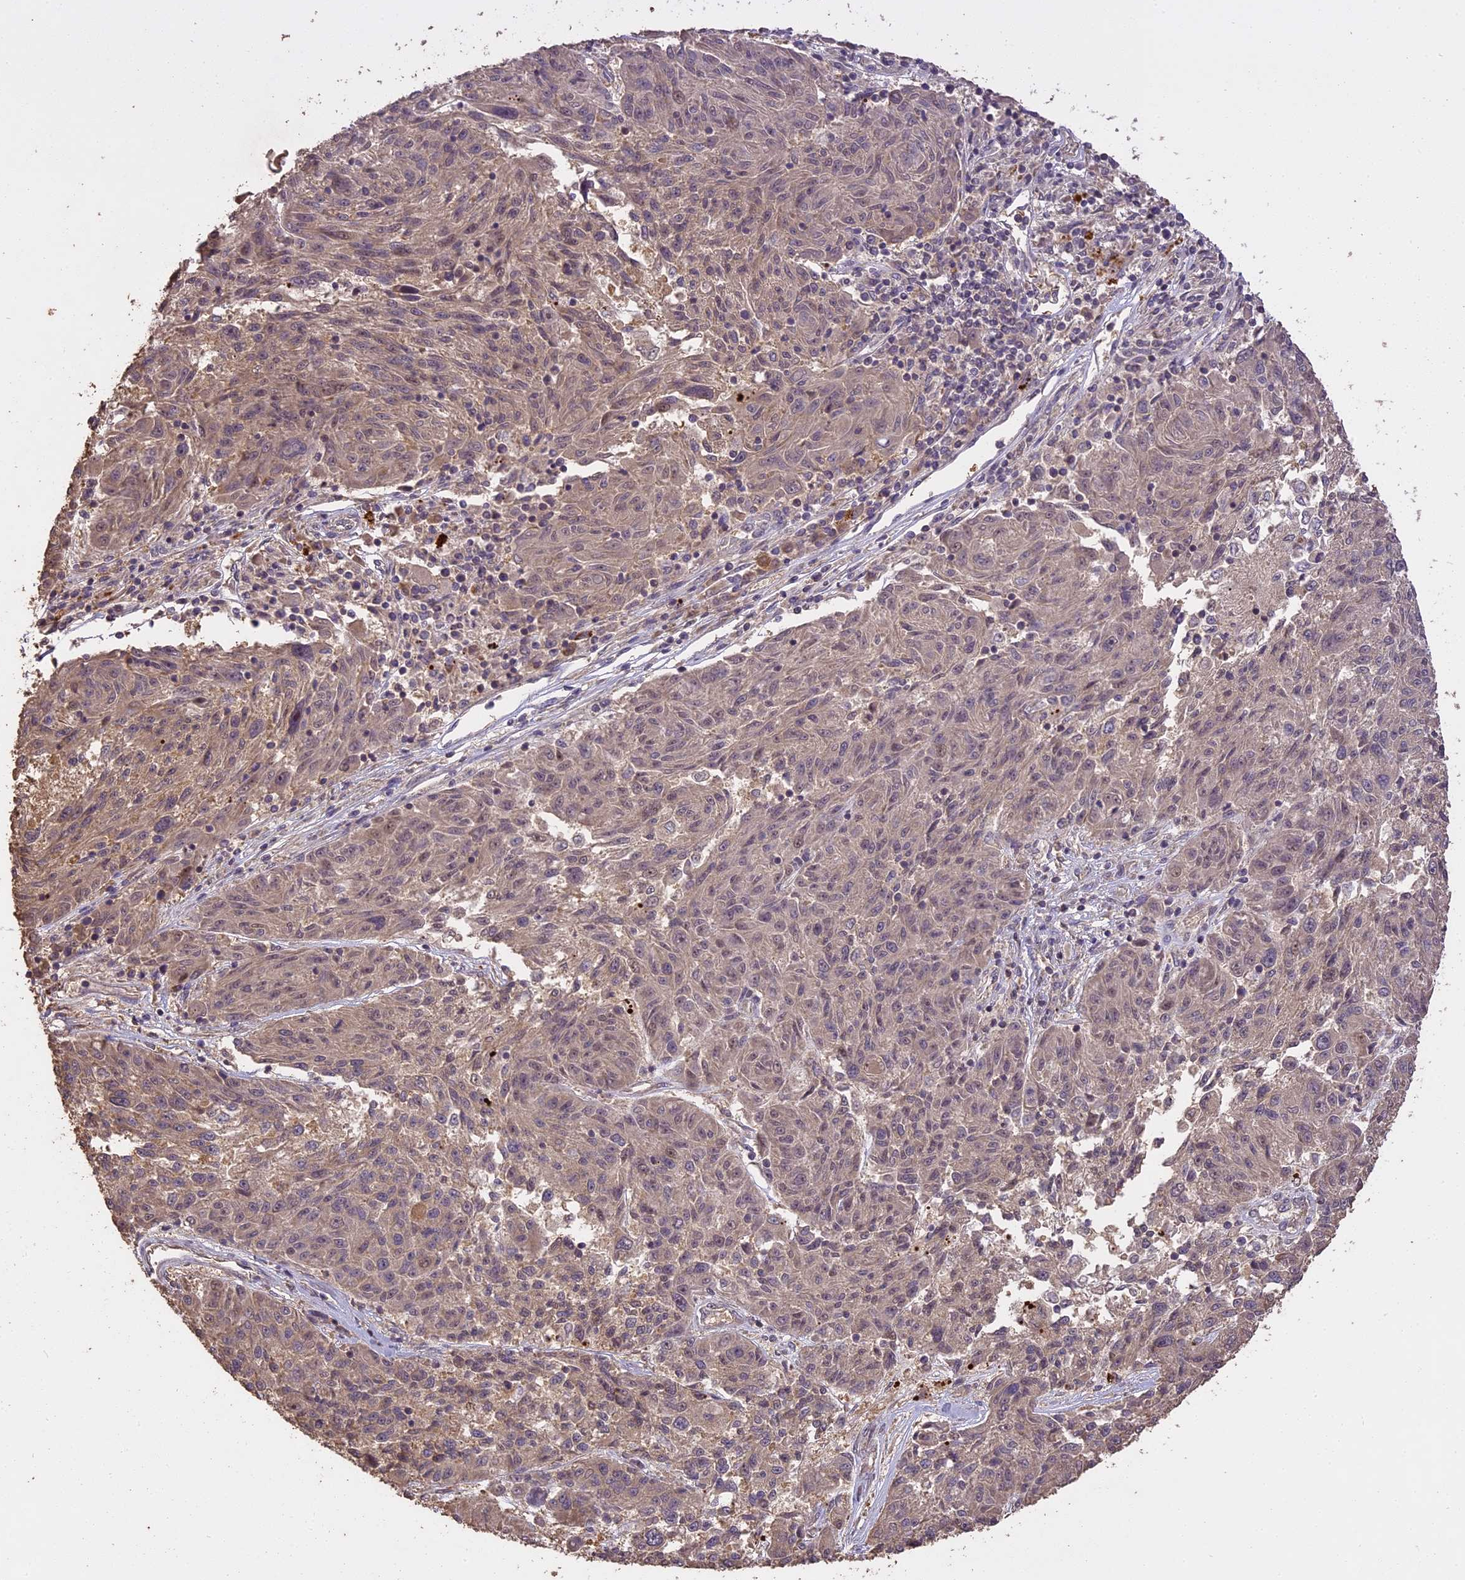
{"staining": {"intensity": "weak", "quantity": "<25%", "location": "cytoplasmic/membranous"}, "tissue": "melanoma", "cell_type": "Tumor cells", "image_type": "cancer", "snomed": [{"axis": "morphology", "description": "Malignant melanoma, NOS"}, {"axis": "topography", "description": "Skin"}], "caption": "Tumor cells show no significant protein expression in malignant melanoma. Brightfield microscopy of immunohistochemistry (IHC) stained with DAB (brown) and hematoxylin (blue), captured at high magnification.", "gene": "TIGD7", "patient": {"sex": "male", "age": 53}}